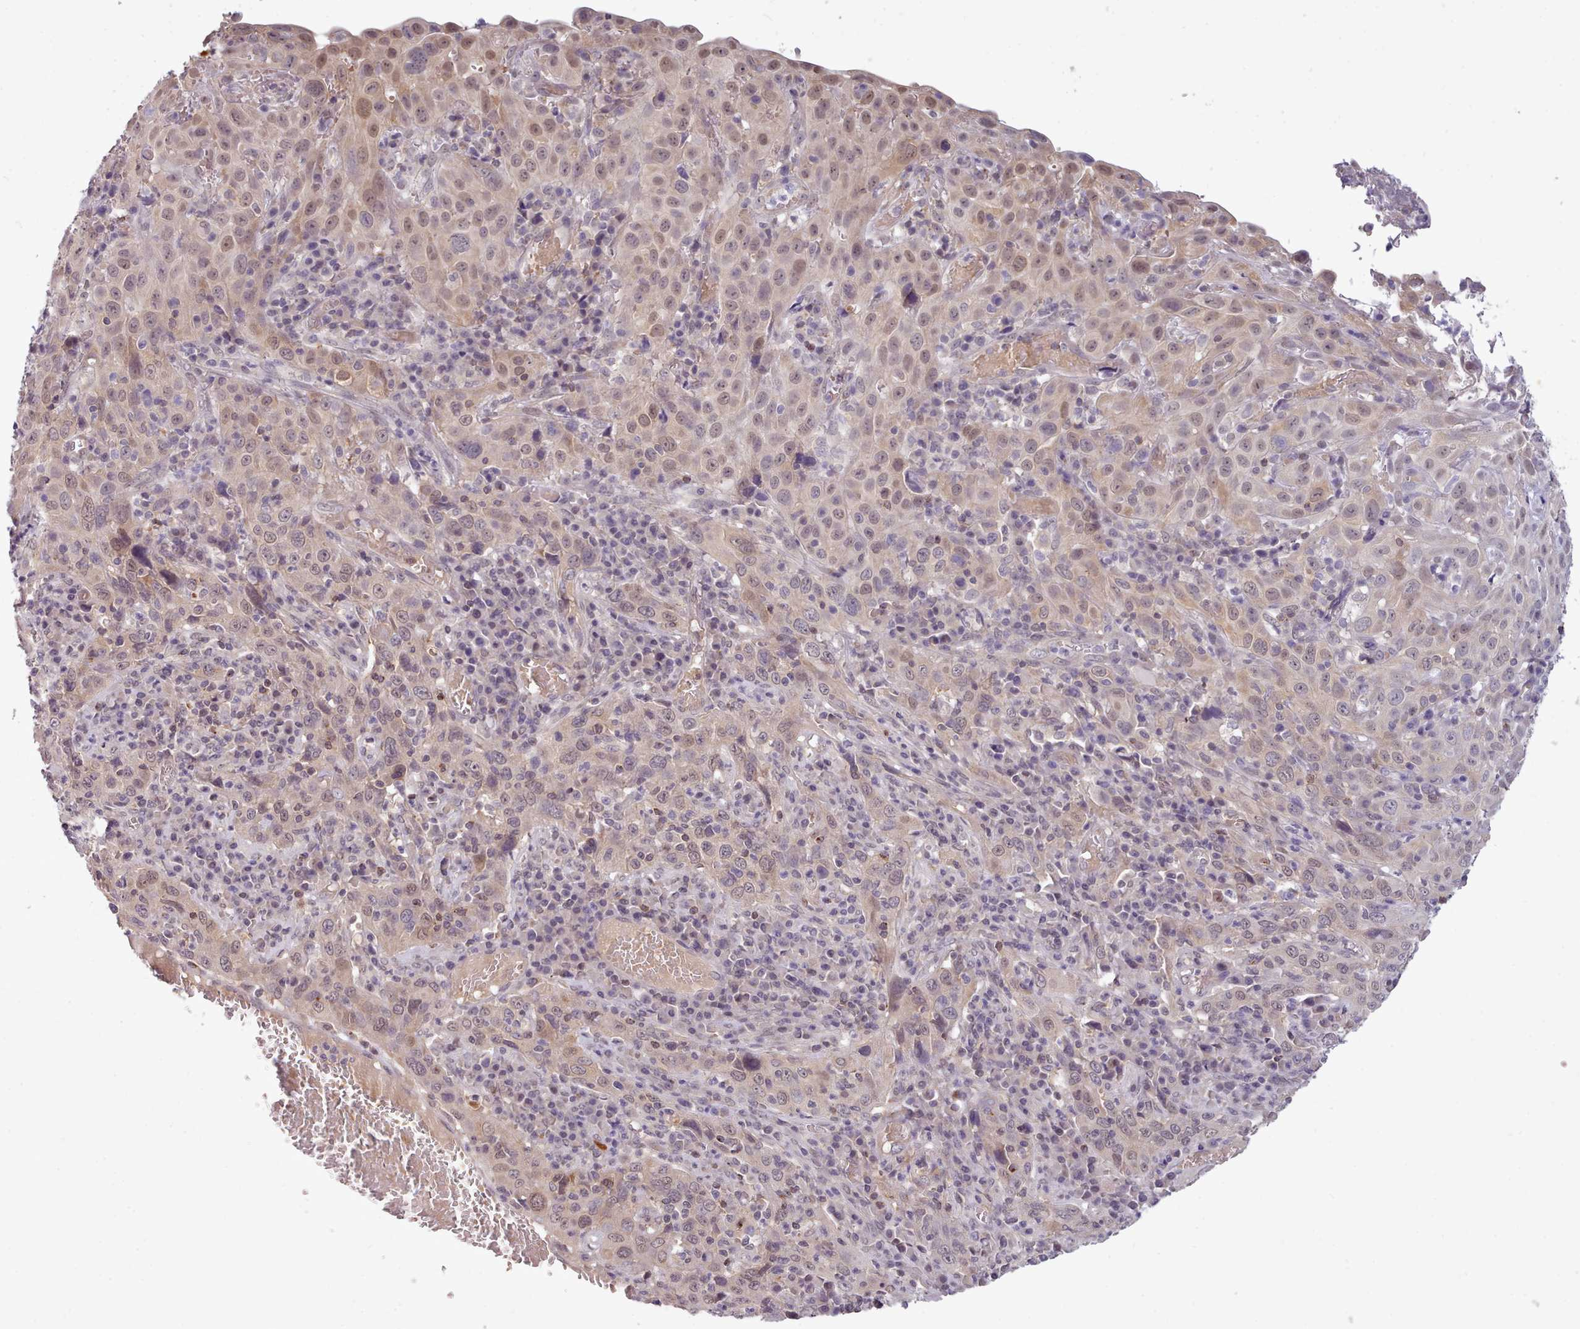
{"staining": {"intensity": "weak", "quantity": "25%-75%", "location": "nuclear"}, "tissue": "cervical cancer", "cell_type": "Tumor cells", "image_type": "cancer", "snomed": [{"axis": "morphology", "description": "Squamous cell carcinoma, NOS"}, {"axis": "topography", "description": "Cervix"}], "caption": "Cervical squamous cell carcinoma stained with DAB (3,3'-diaminobenzidine) immunohistochemistry (IHC) reveals low levels of weak nuclear positivity in approximately 25%-75% of tumor cells. Using DAB (3,3'-diaminobenzidine) (brown) and hematoxylin (blue) stains, captured at high magnification using brightfield microscopy.", "gene": "ARL17A", "patient": {"sex": "female", "age": 46}}